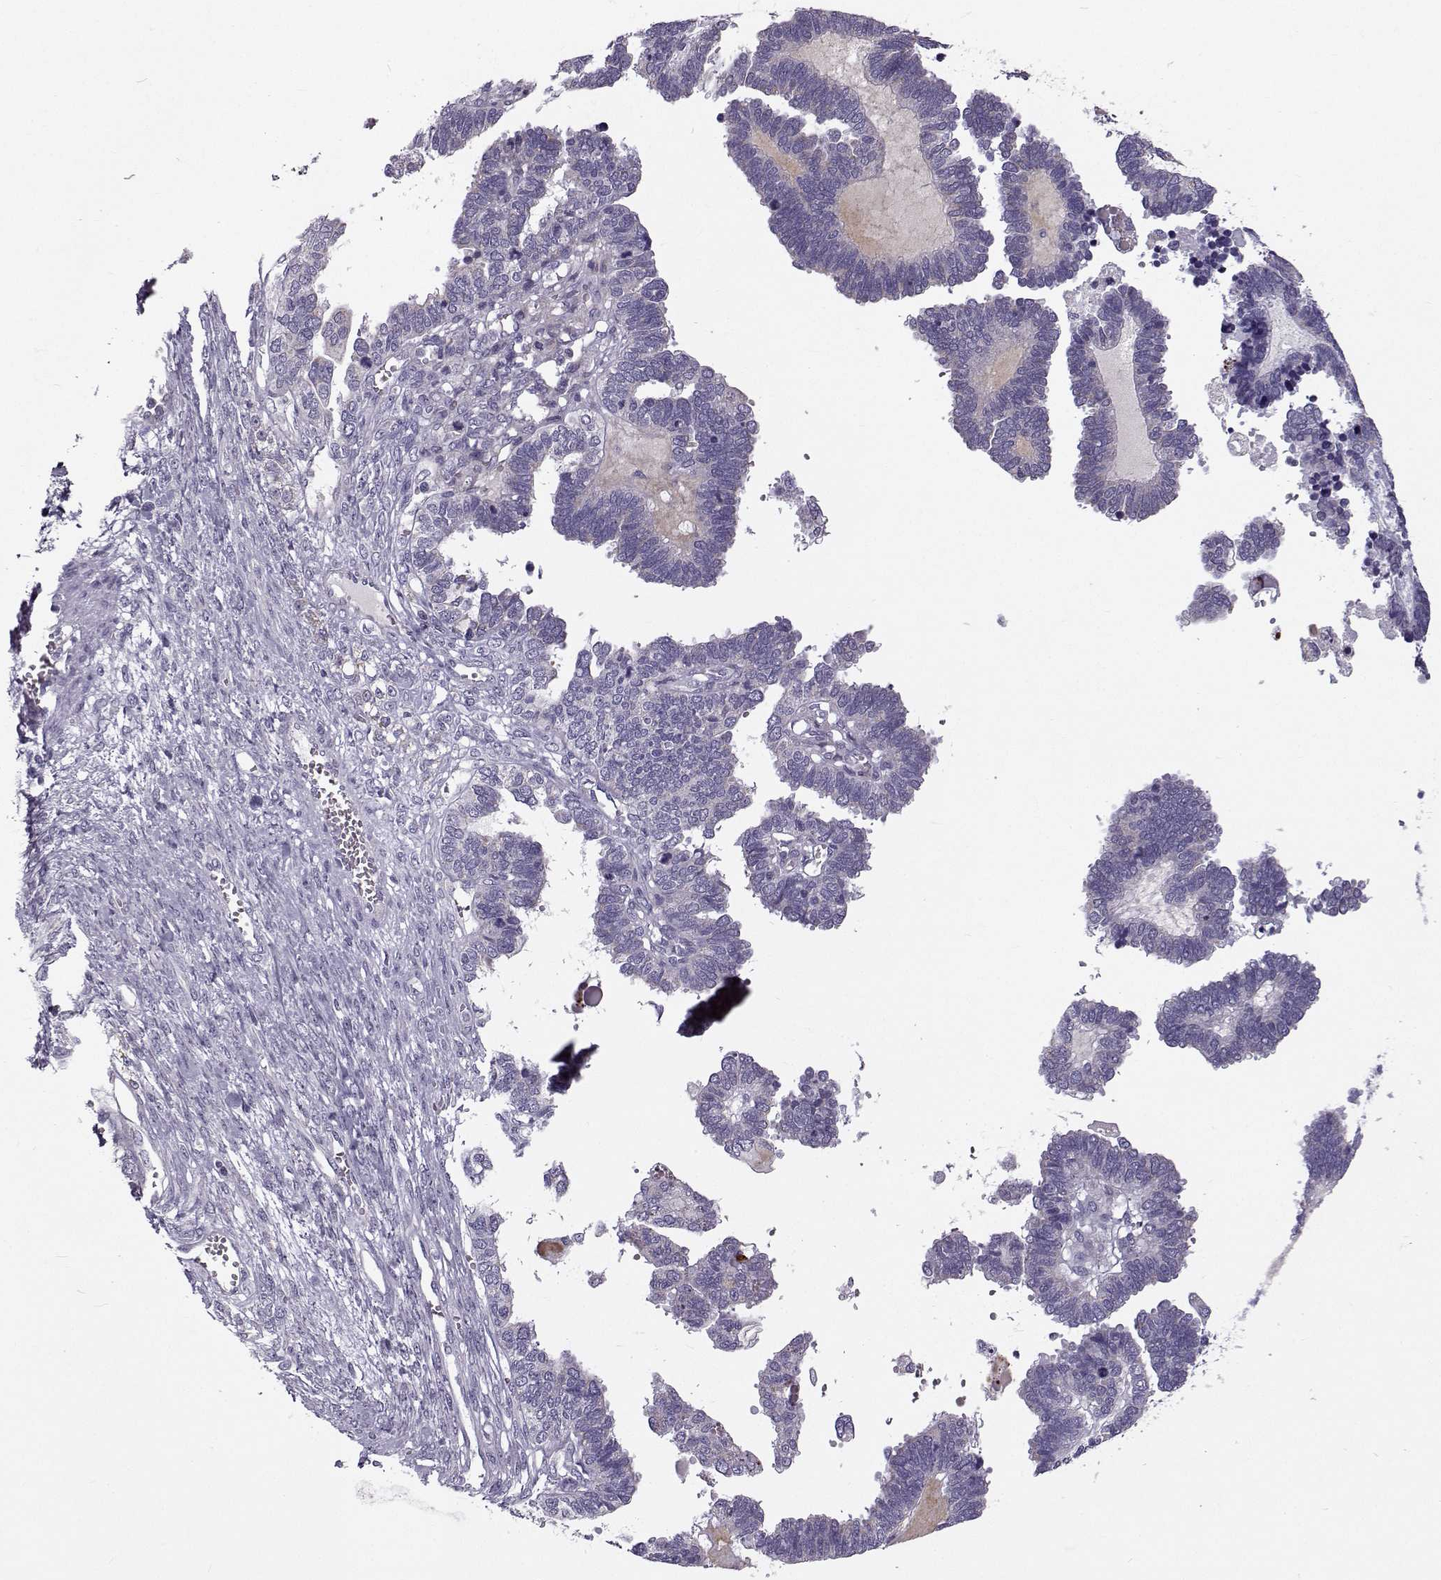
{"staining": {"intensity": "negative", "quantity": "none", "location": "none"}, "tissue": "ovarian cancer", "cell_type": "Tumor cells", "image_type": "cancer", "snomed": [{"axis": "morphology", "description": "Cystadenocarcinoma, serous, NOS"}, {"axis": "topography", "description": "Ovary"}], "caption": "This is an IHC micrograph of human ovarian cancer. There is no expression in tumor cells.", "gene": "CLN6", "patient": {"sex": "female", "age": 51}}